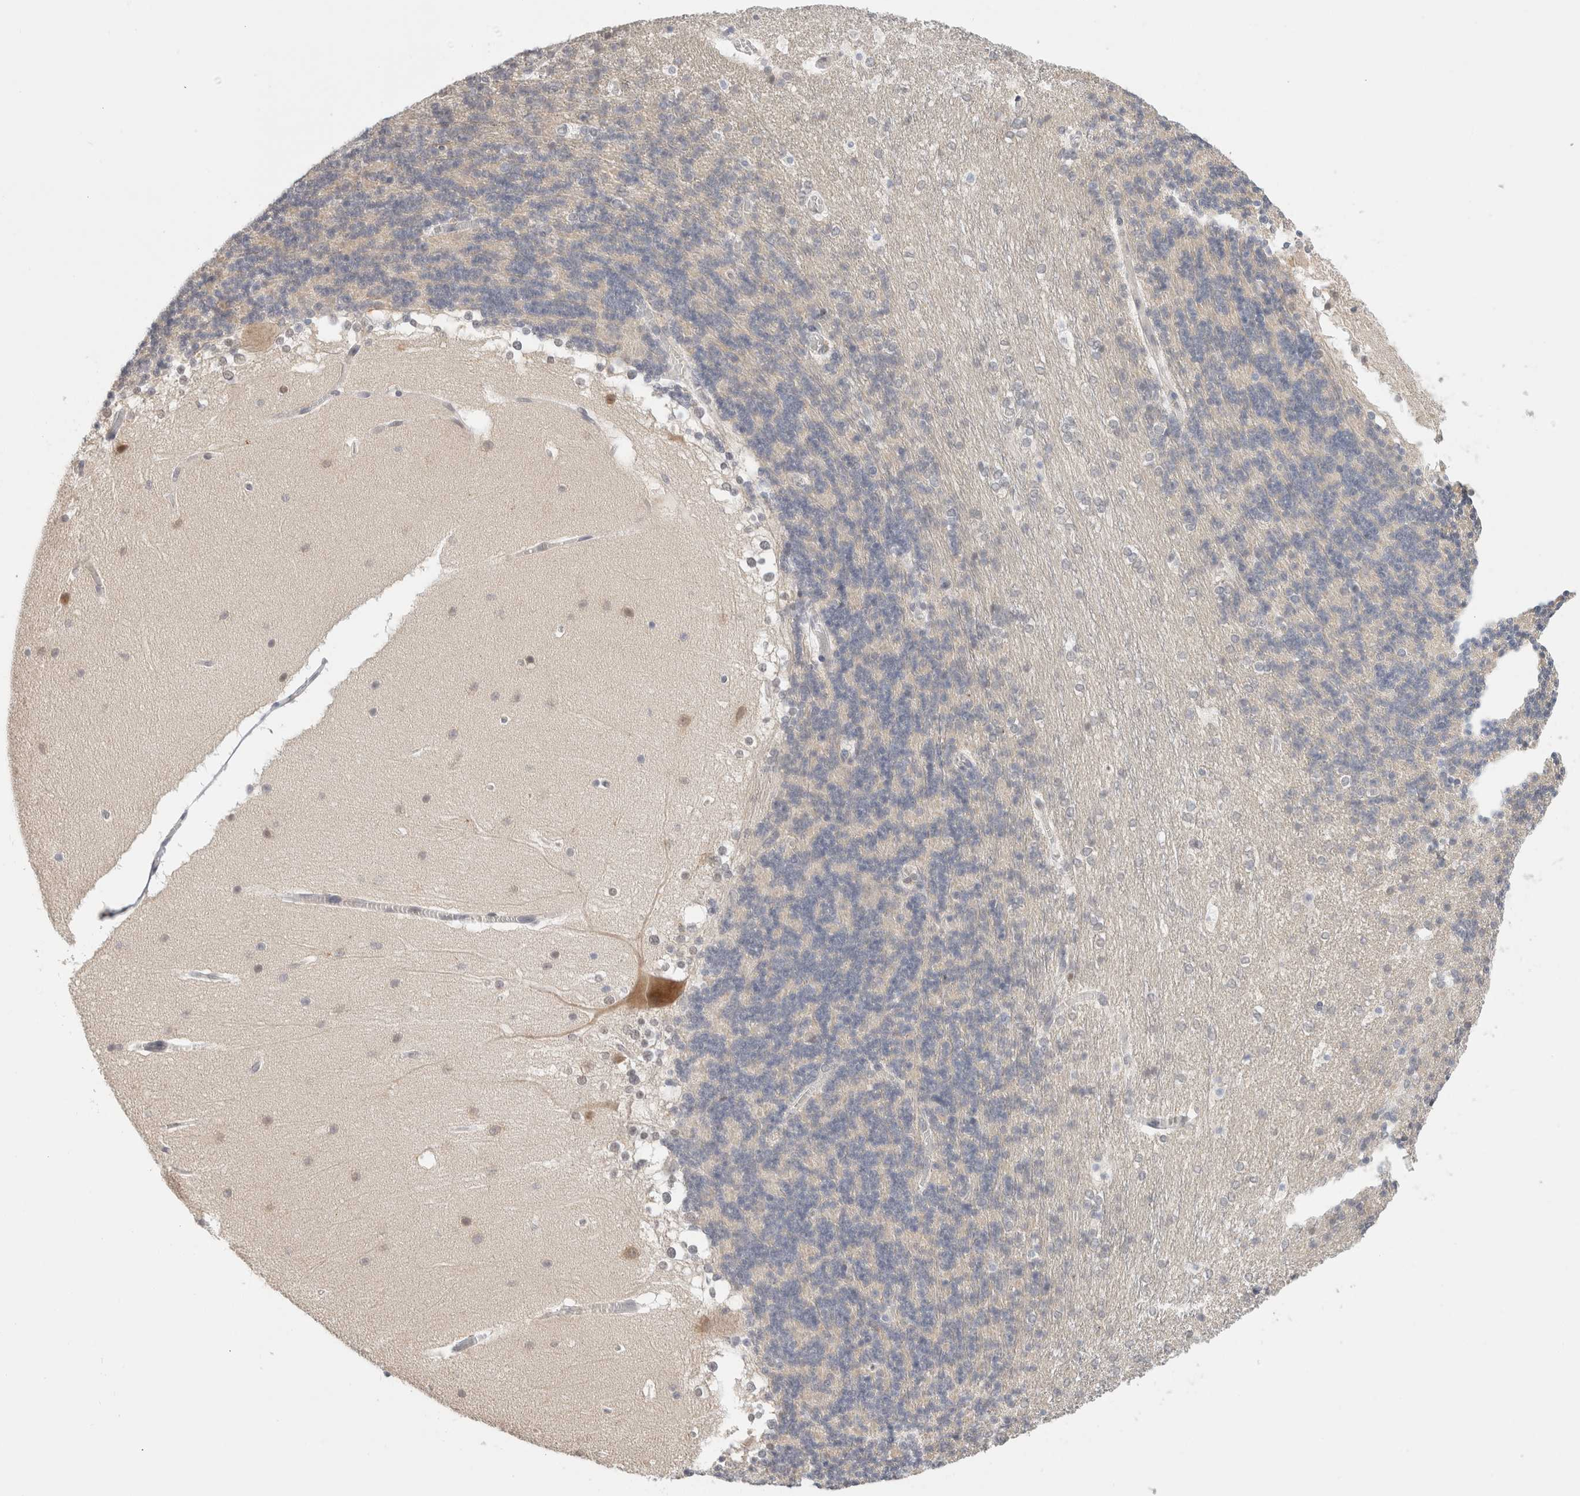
{"staining": {"intensity": "weak", "quantity": "25%-75%", "location": "cytoplasmic/membranous"}, "tissue": "cerebellum", "cell_type": "Cells in granular layer", "image_type": "normal", "snomed": [{"axis": "morphology", "description": "Normal tissue, NOS"}, {"axis": "topography", "description": "Cerebellum"}], "caption": "About 25%-75% of cells in granular layer in normal human cerebellum display weak cytoplasmic/membranous protein staining as visualized by brown immunohistochemical staining.", "gene": "HDLBP", "patient": {"sex": "female", "age": 19}}